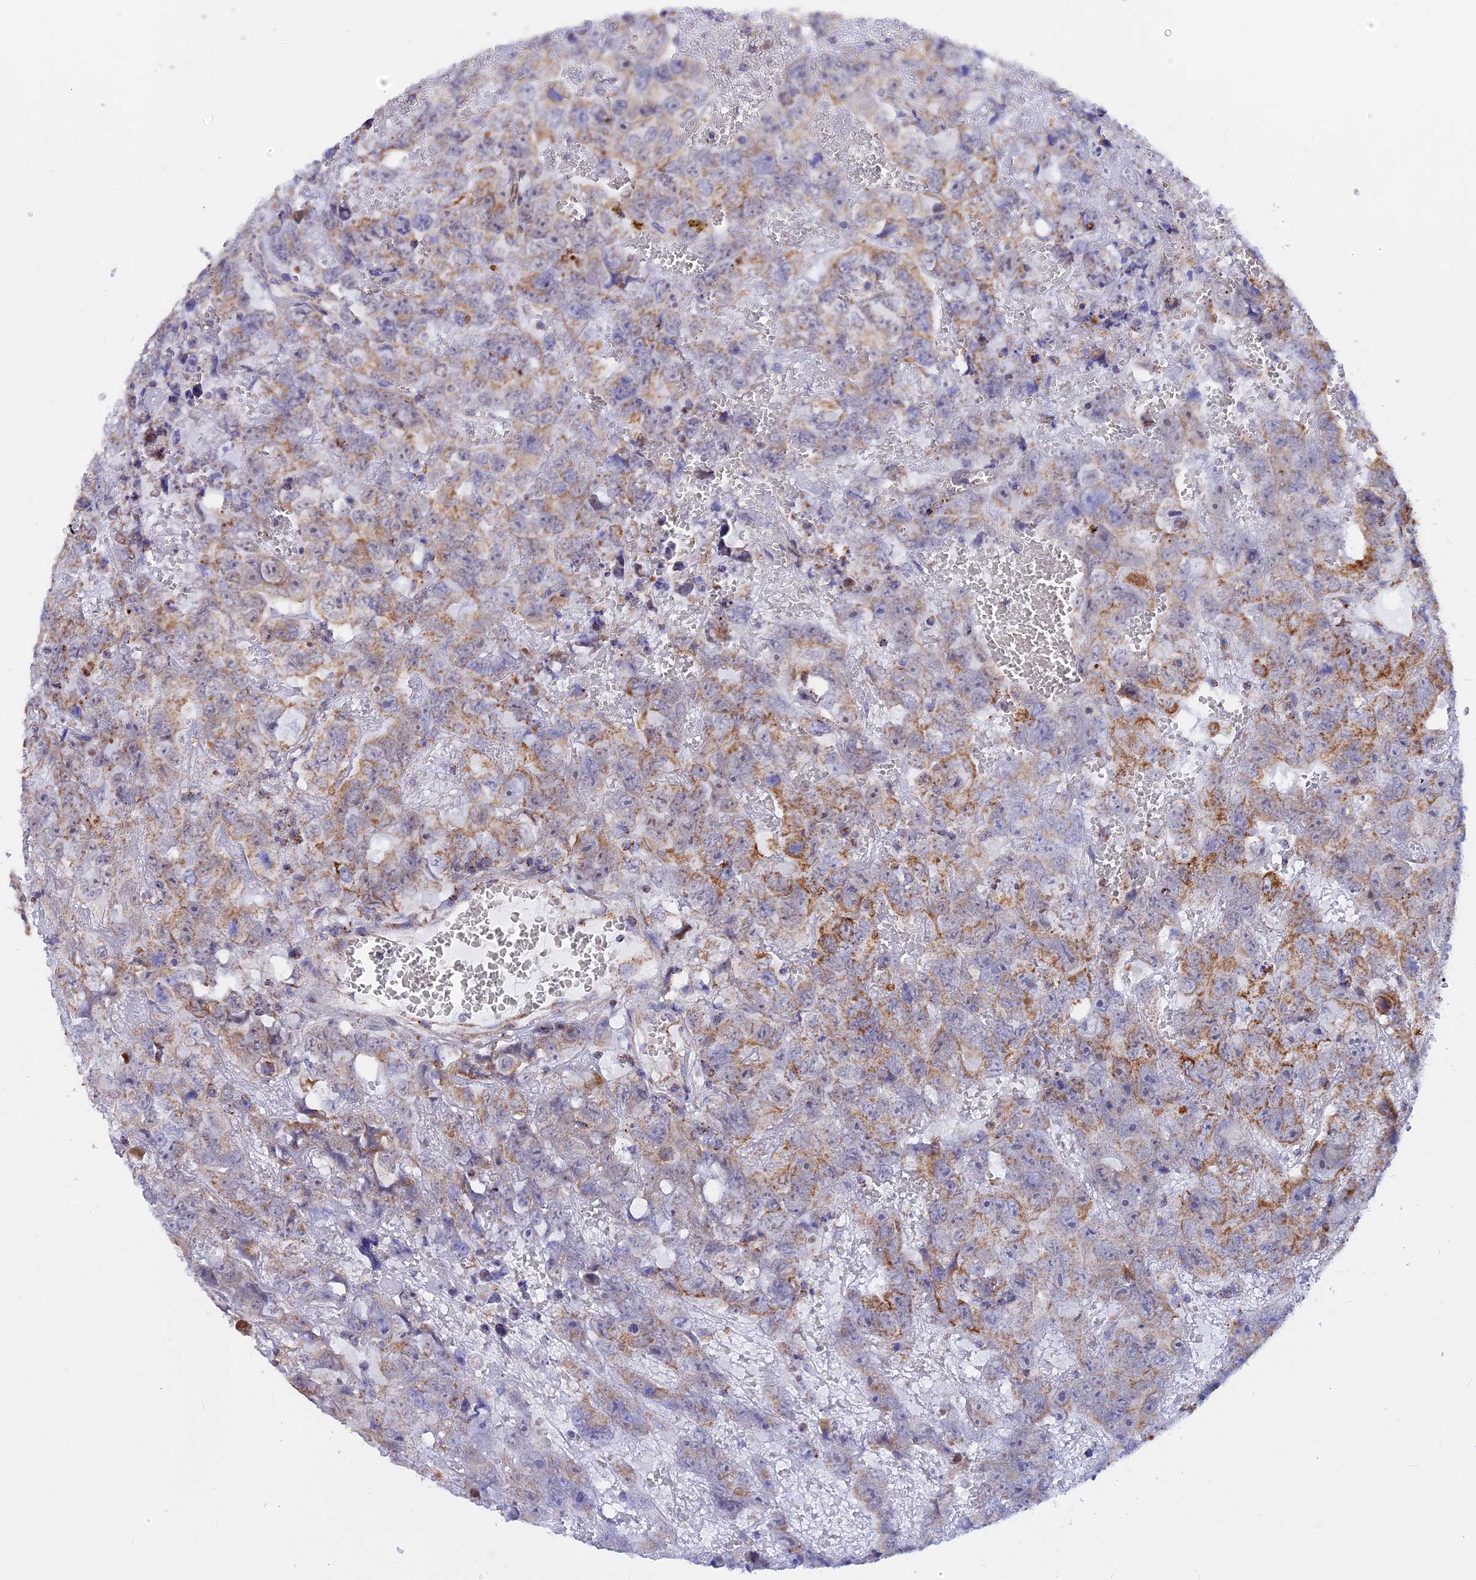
{"staining": {"intensity": "moderate", "quantity": "25%-75%", "location": "cytoplasmic/membranous"}, "tissue": "testis cancer", "cell_type": "Tumor cells", "image_type": "cancer", "snomed": [{"axis": "morphology", "description": "Carcinoma, Embryonal, NOS"}, {"axis": "topography", "description": "Testis"}], "caption": "A brown stain highlights moderate cytoplasmic/membranous expression of a protein in embryonal carcinoma (testis) tumor cells.", "gene": "GCDH", "patient": {"sex": "male", "age": 45}}